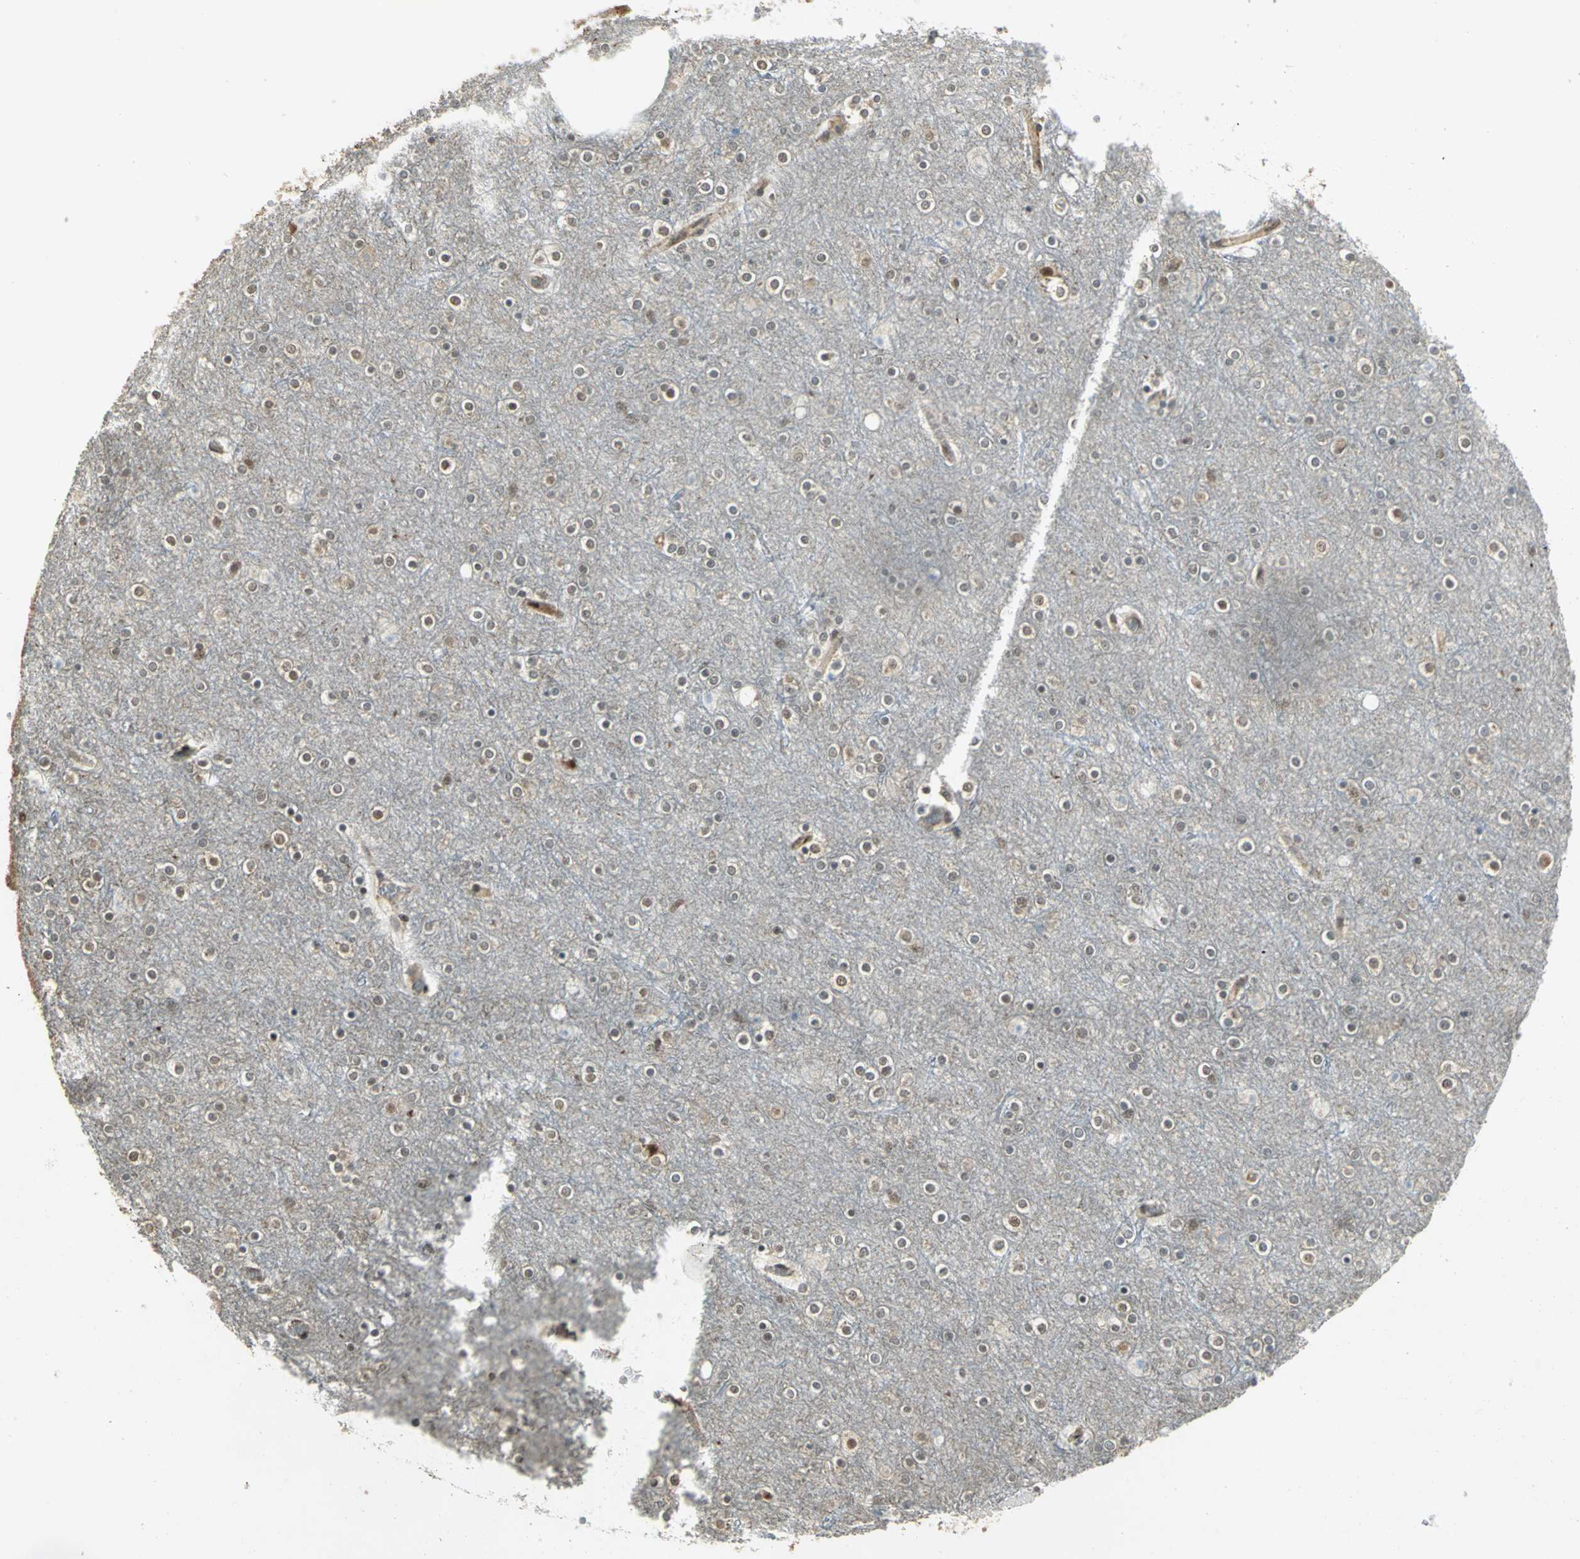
{"staining": {"intensity": "weak", "quantity": ">75%", "location": "cytoplasmic/membranous"}, "tissue": "cerebral cortex", "cell_type": "Endothelial cells", "image_type": "normal", "snomed": [{"axis": "morphology", "description": "Normal tissue, NOS"}, {"axis": "topography", "description": "Cerebral cortex"}], "caption": "Immunohistochemistry (DAB (3,3'-diaminobenzidine)) staining of normal cerebral cortex shows weak cytoplasmic/membranous protein expression in approximately >75% of endothelial cells.", "gene": "DDX5", "patient": {"sex": "female", "age": 54}}